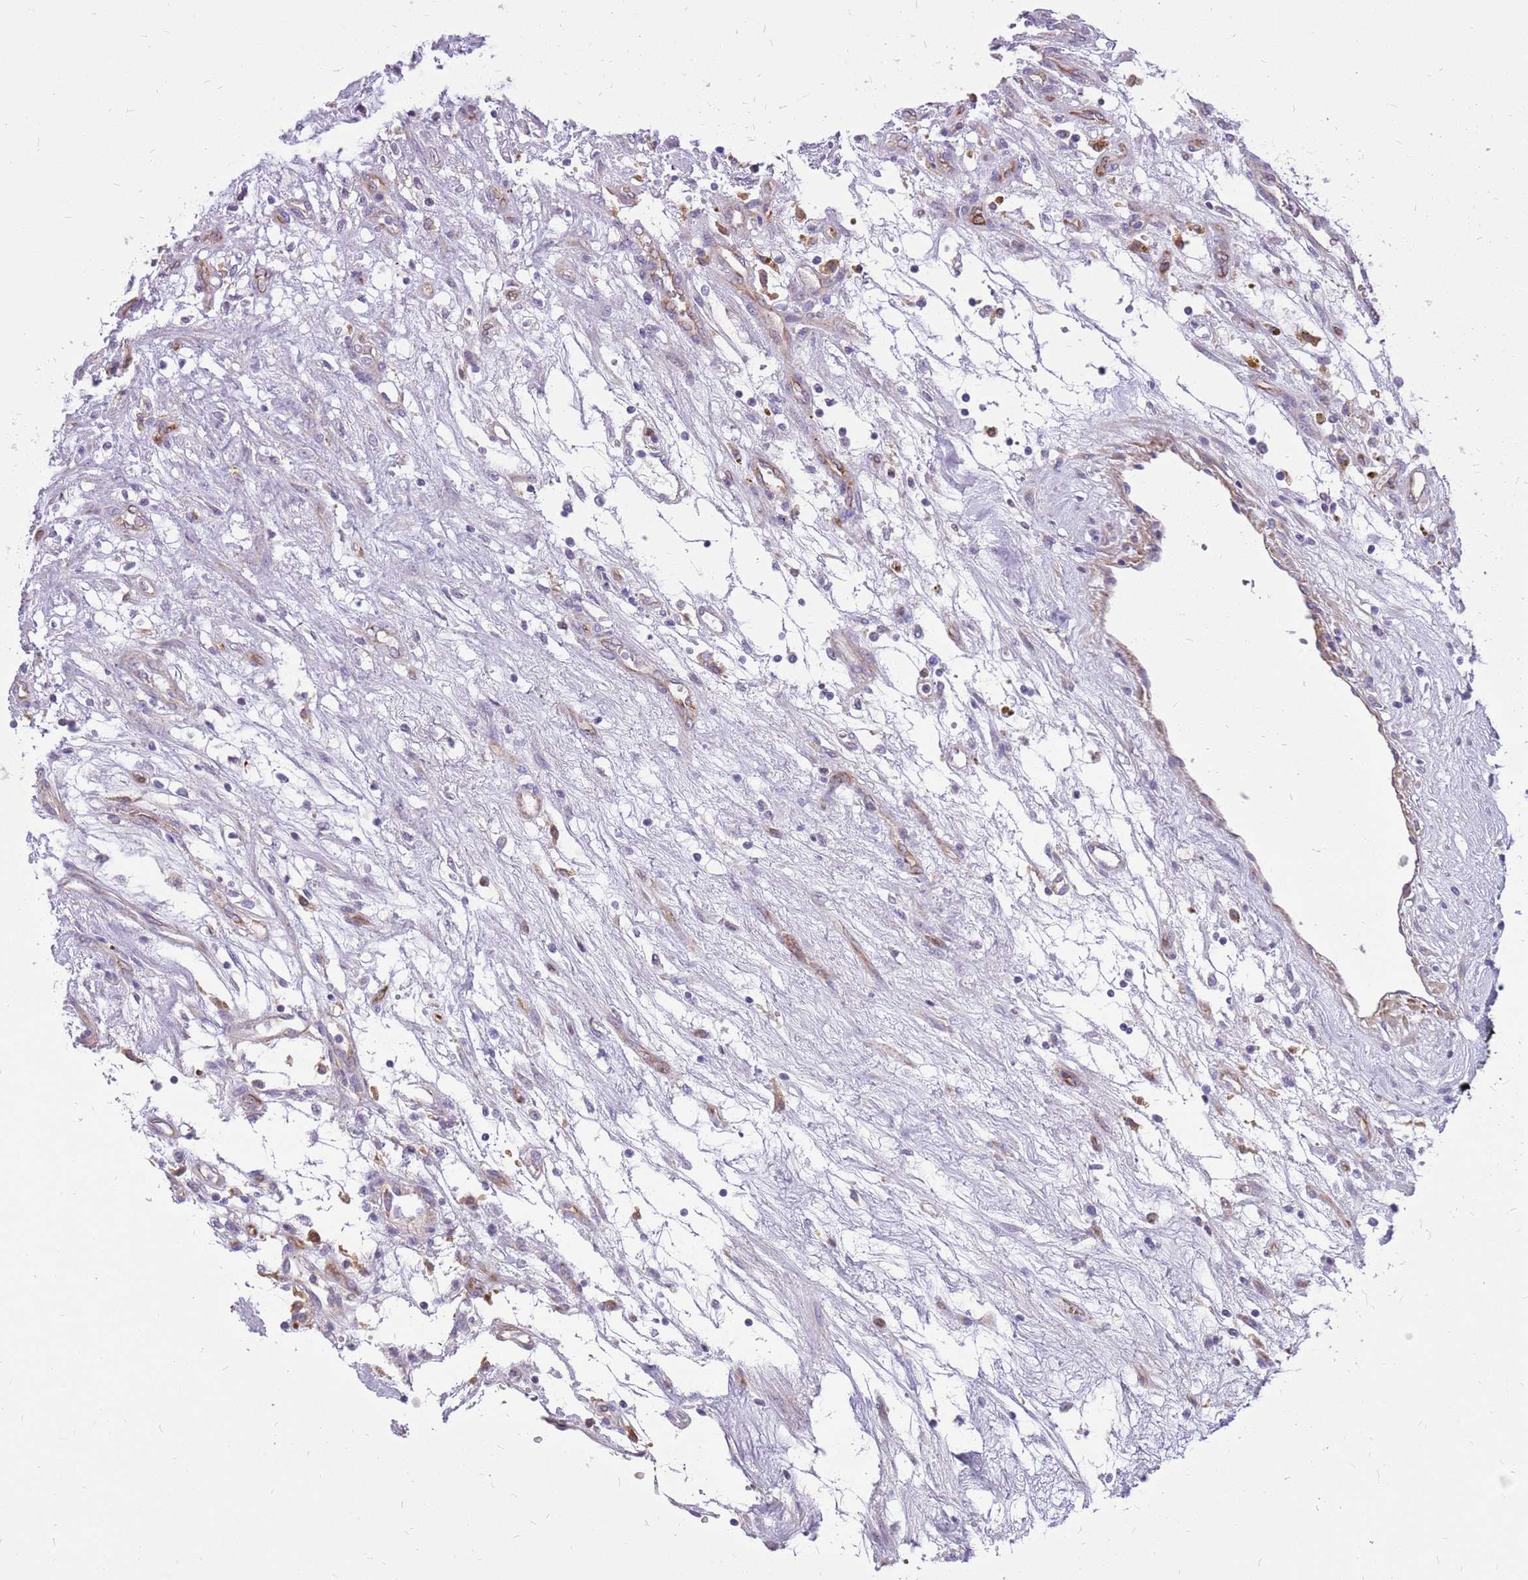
{"staining": {"intensity": "negative", "quantity": "none", "location": "none"}, "tissue": "renal cancer", "cell_type": "Tumor cells", "image_type": "cancer", "snomed": [{"axis": "morphology", "description": "Adenocarcinoma, NOS"}, {"axis": "topography", "description": "Kidney"}], "caption": "Tumor cells are negative for brown protein staining in adenocarcinoma (renal). (Brightfield microscopy of DAB (3,3'-diaminobenzidine) immunohistochemistry at high magnification).", "gene": "WDR90", "patient": {"sex": "female", "age": 57}}